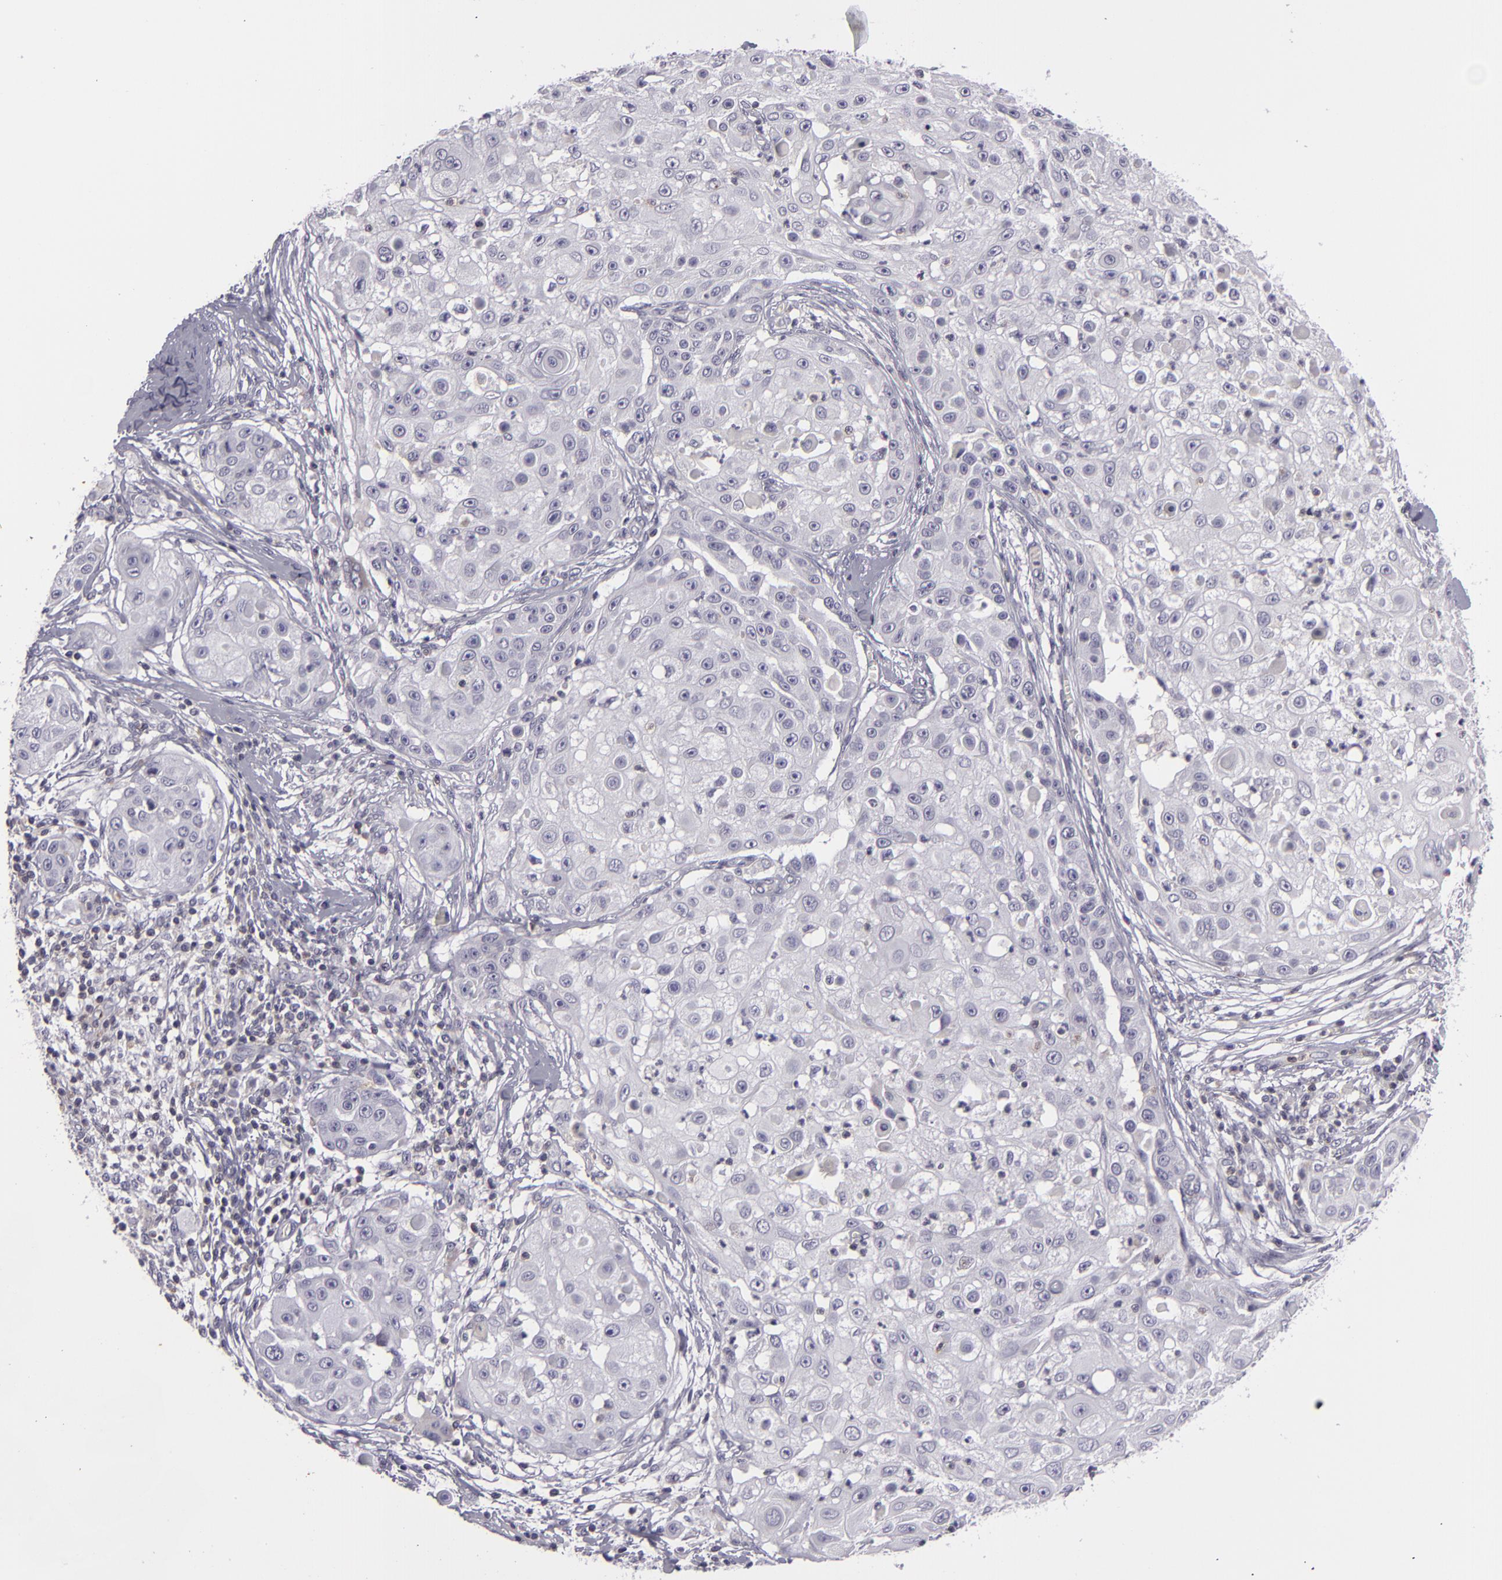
{"staining": {"intensity": "negative", "quantity": "none", "location": "none"}, "tissue": "skin cancer", "cell_type": "Tumor cells", "image_type": "cancer", "snomed": [{"axis": "morphology", "description": "Squamous cell carcinoma, NOS"}, {"axis": "topography", "description": "Skin"}], "caption": "A high-resolution micrograph shows immunohistochemistry (IHC) staining of skin cancer (squamous cell carcinoma), which displays no significant staining in tumor cells.", "gene": "KCNAB2", "patient": {"sex": "female", "age": 57}}